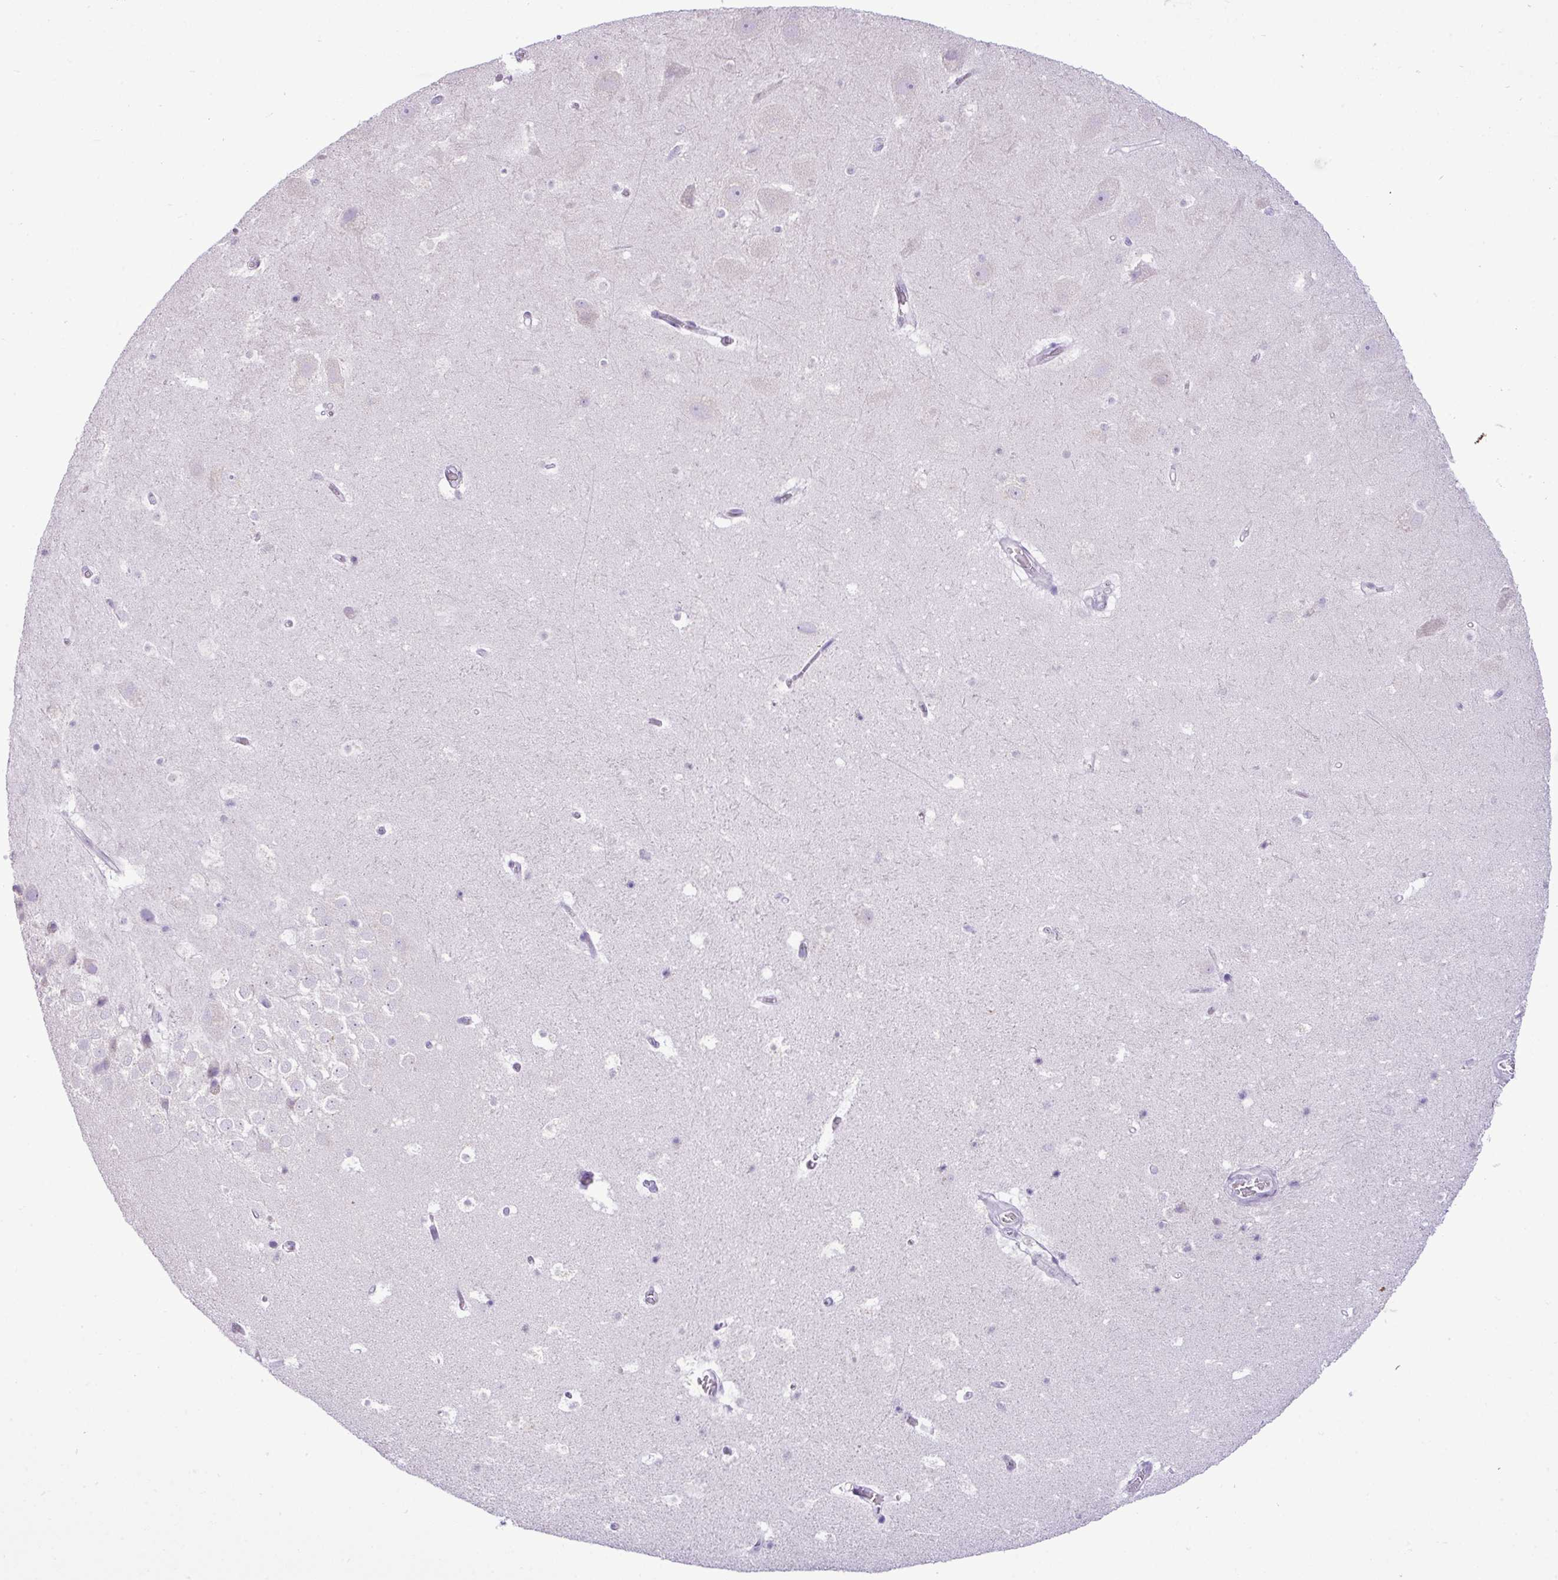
{"staining": {"intensity": "negative", "quantity": "none", "location": "none"}, "tissue": "hippocampus", "cell_type": "Glial cells", "image_type": "normal", "snomed": [{"axis": "morphology", "description": "Normal tissue, NOS"}, {"axis": "topography", "description": "Hippocampus"}], "caption": "Human hippocampus stained for a protein using immunohistochemistry displays no positivity in glial cells.", "gene": "ZSCAN5A", "patient": {"sex": "male", "age": 37}}